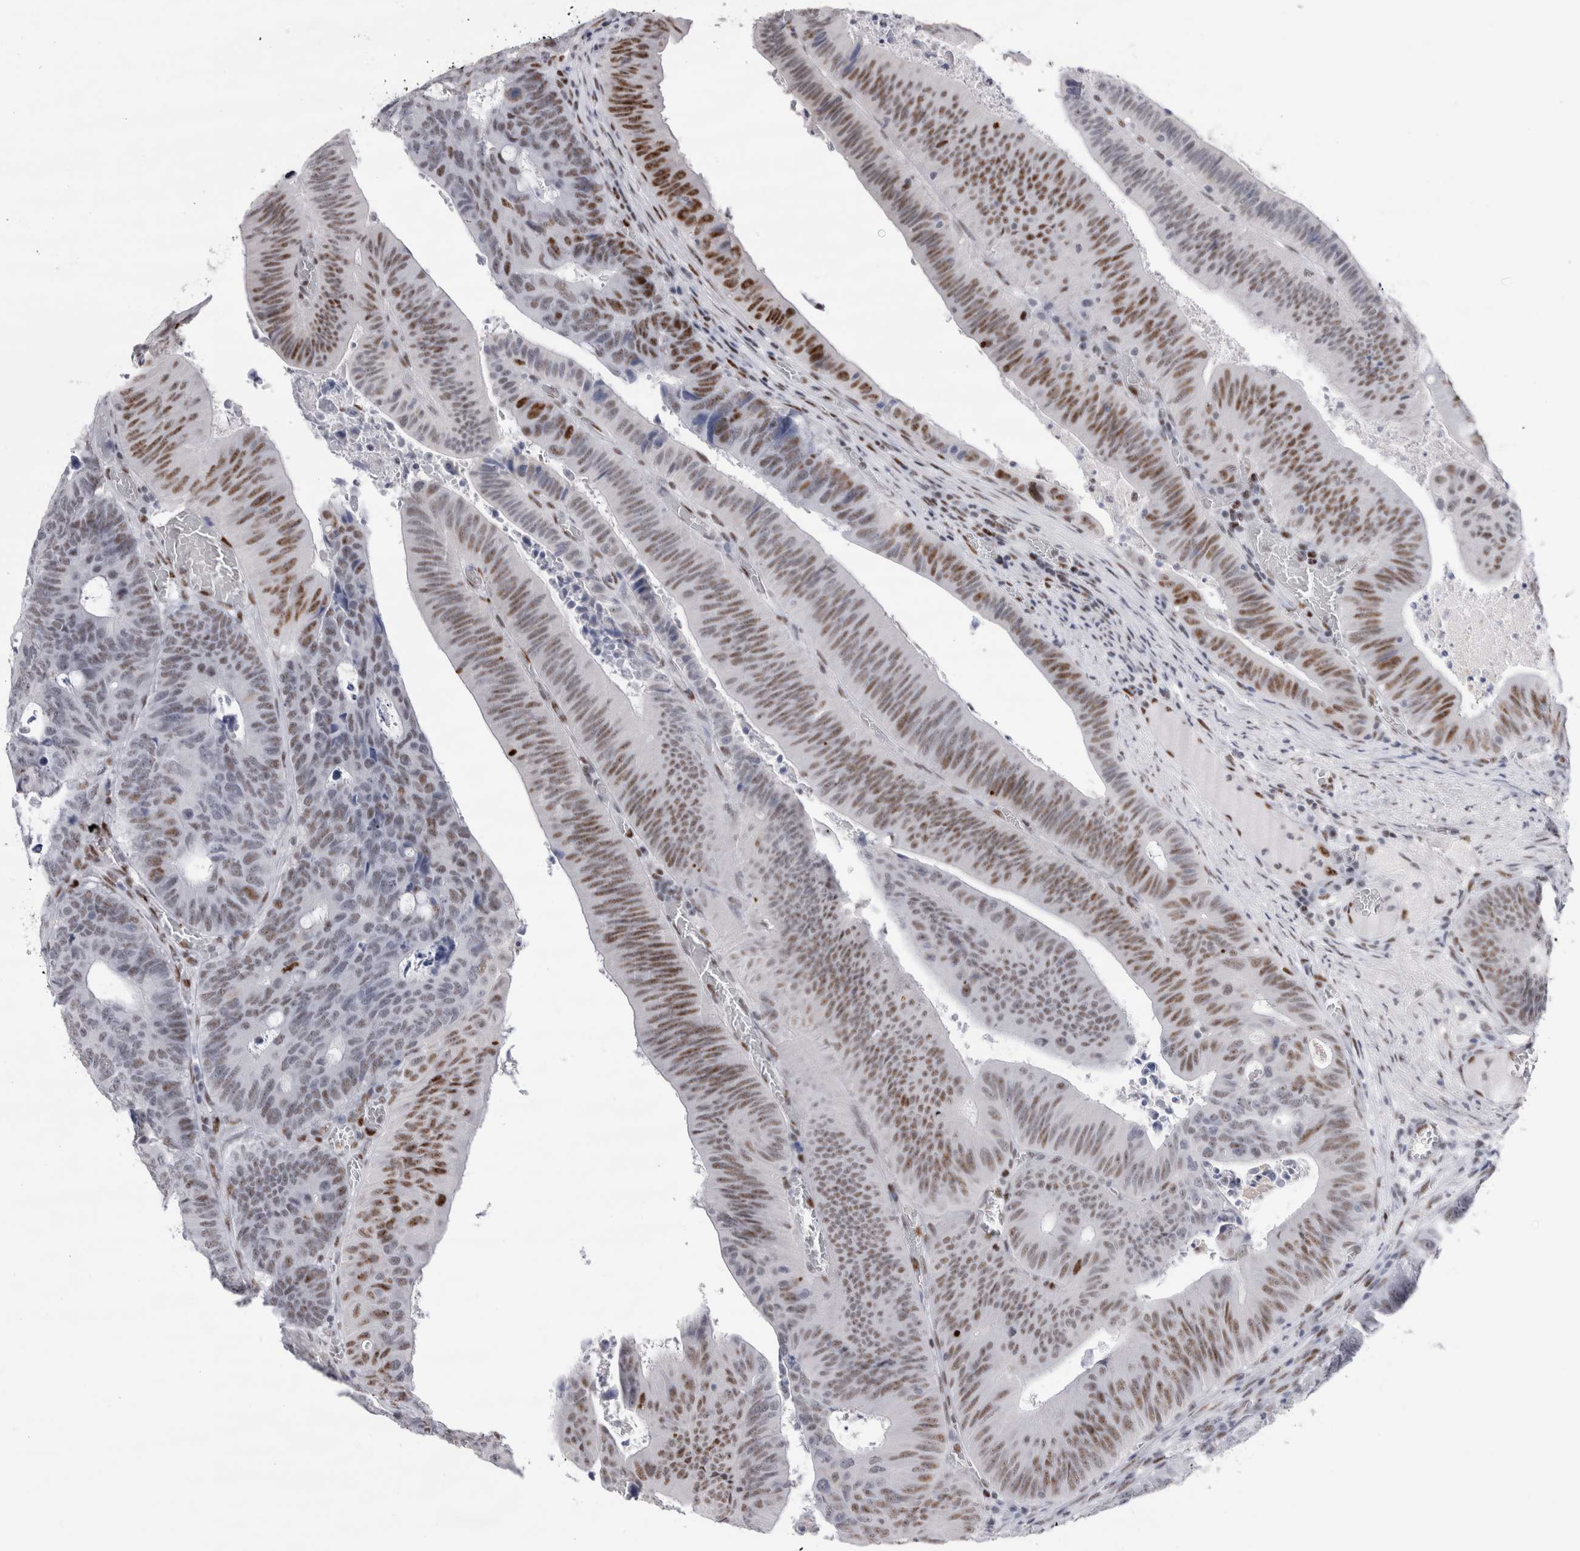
{"staining": {"intensity": "moderate", "quantity": ">75%", "location": "nuclear"}, "tissue": "colorectal cancer", "cell_type": "Tumor cells", "image_type": "cancer", "snomed": [{"axis": "morphology", "description": "Adenocarcinoma, NOS"}, {"axis": "topography", "description": "Colon"}], "caption": "The micrograph demonstrates immunohistochemical staining of colorectal cancer. There is moderate nuclear expression is present in about >75% of tumor cells.", "gene": "RBM6", "patient": {"sex": "male", "age": 87}}